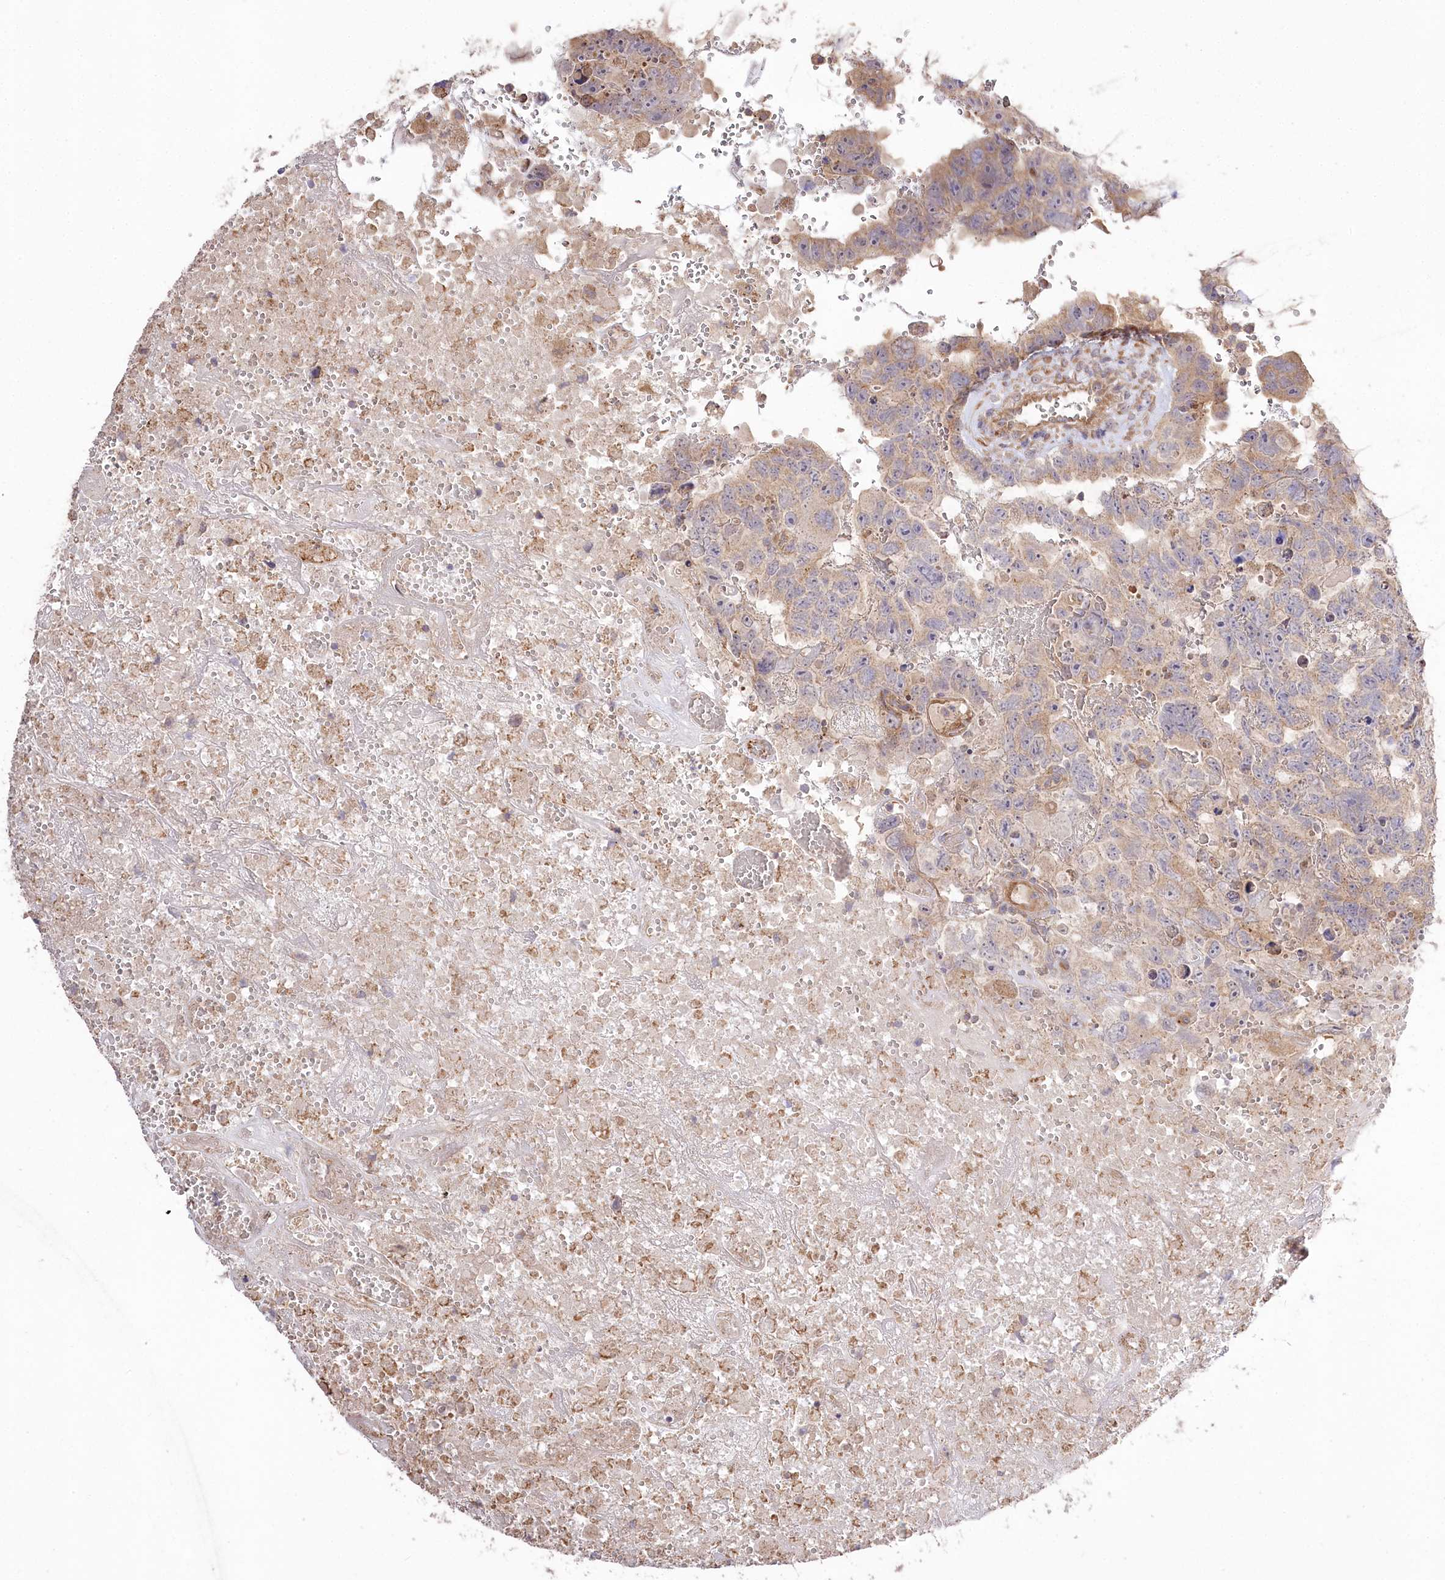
{"staining": {"intensity": "weak", "quantity": ">75%", "location": "cytoplasmic/membranous"}, "tissue": "testis cancer", "cell_type": "Tumor cells", "image_type": "cancer", "snomed": [{"axis": "morphology", "description": "Carcinoma, Embryonal, NOS"}, {"axis": "topography", "description": "Testis"}], "caption": "Human testis cancer (embryonal carcinoma) stained for a protein (brown) shows weak cytoplasmic/membranous positive staining in about >75% of tumor cells.", "gene": "PRSS53", "patient": {"sex": "male", "age": 45}}